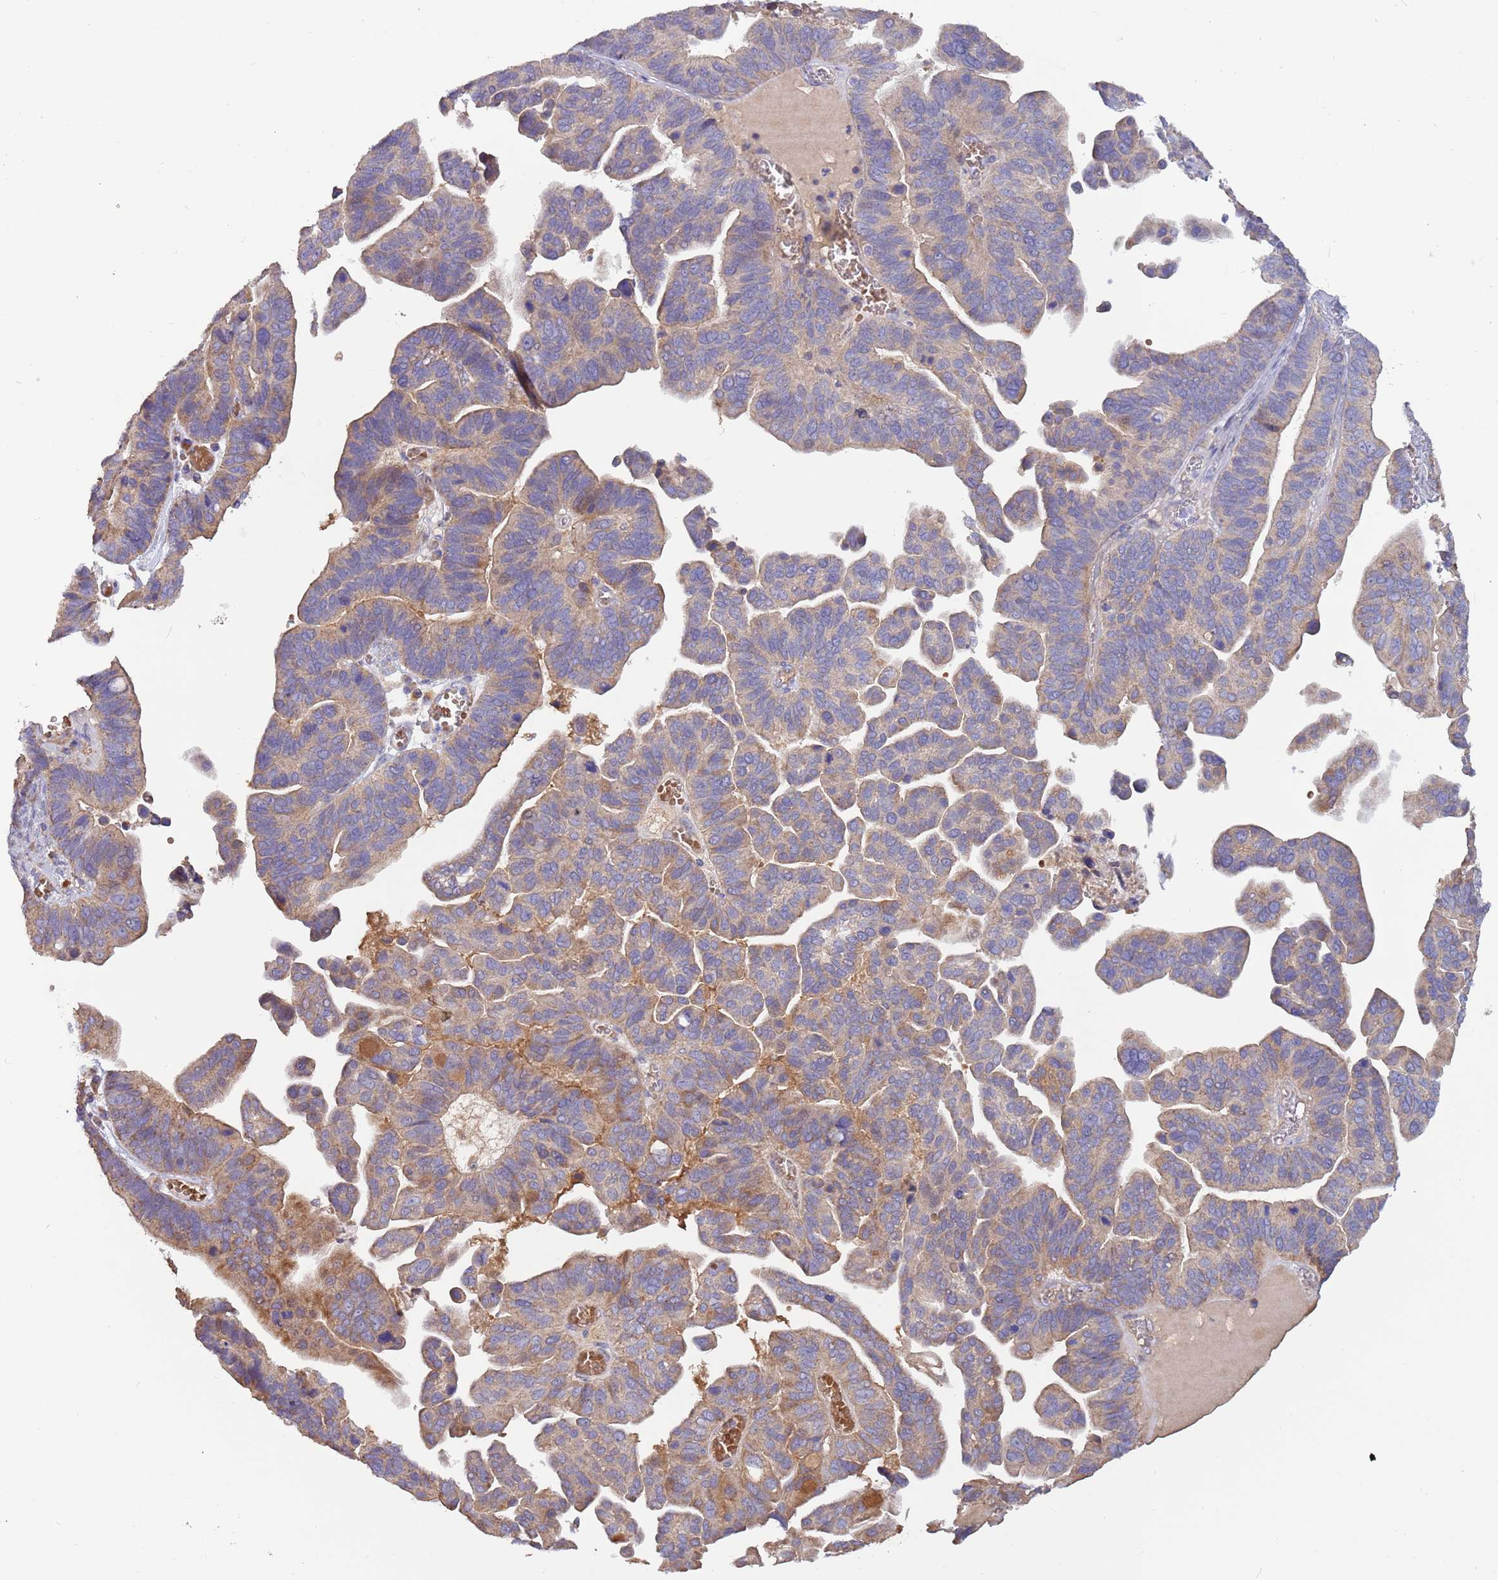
{"staining": {"intensity": "weak", "quantity": "25%-75%", "location": "cytoplasmic/membranous"}, "tissue": "ovarian cancer", "cell_type": "Tumor cells", "image_type": "cancer", "snomed": [{"axis": "morphology", "description": "Cystadenocarcinoma, serous, NOS"}, {"axis": "topography", "description": "Ovary"}], "caption": "Human serous cystadenocarcinoma (ovarian) stained with a brown dye reveals weak cytoplasmic/membranous positive positivity in about 25%-75% of tumor cells.", "gene": "TRMO", "patient": {"sex": "female", "age": 56}}